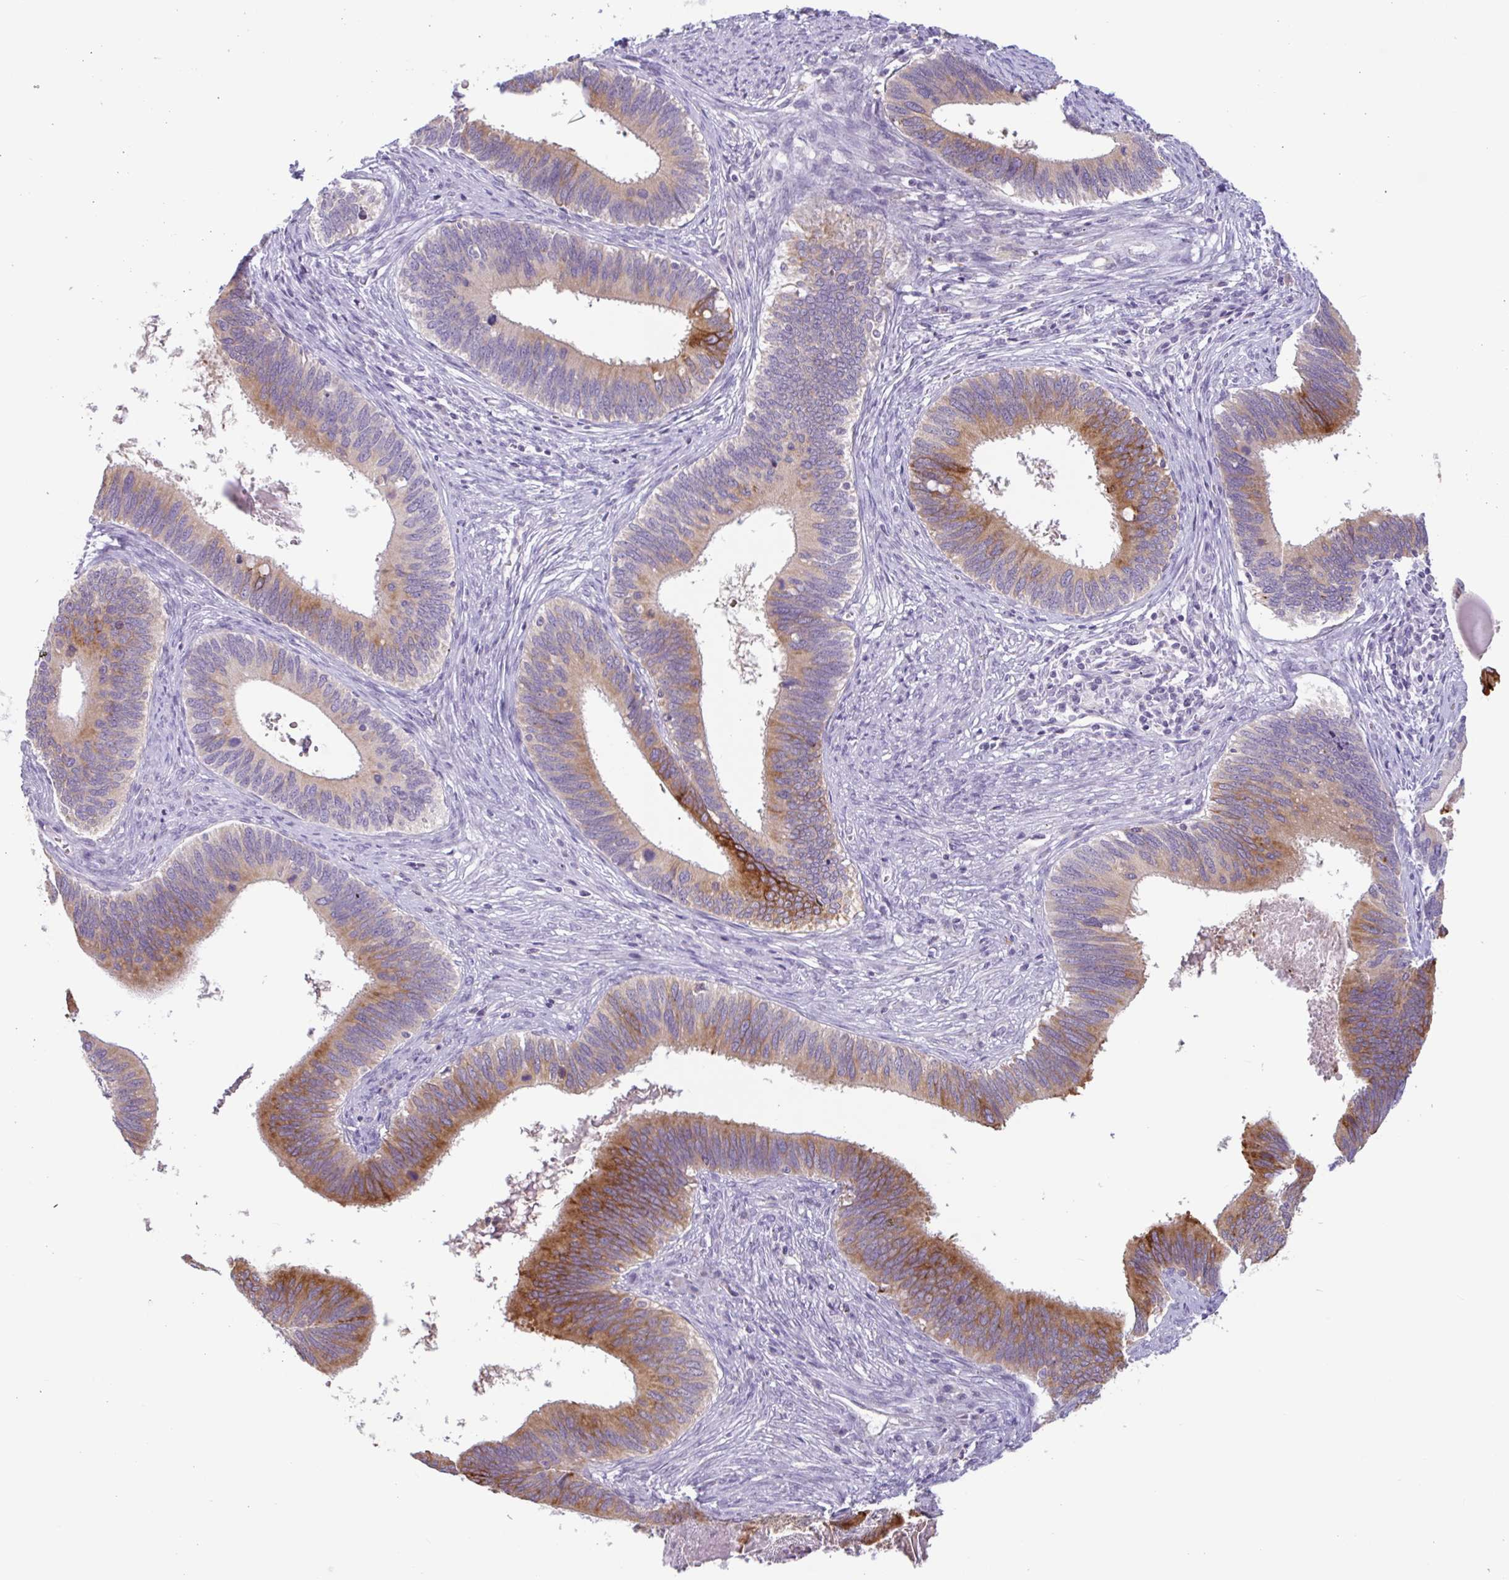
{"staining": {"intensity": "moderate", "quantity": ">75%", "location": "cytoplasmic/membranous"}, "tissue": "cervical cancer", "cell_type": "Tumor cells", "image_type": "cancer", "snomed": [{"axis": "morphology", "description": "Adenocarcinoma, NOS"}, {"axis": "topography", "description": "Cervix"}], "caption": "Brown immunohistochemical staining in adenocarcinoma (cervical) shows moderate cytoplasmic/membranous positivity in approximately >75% of tumor cells. Immunohistochemistry (ihc) stains the protein of interest in brown and the nuclei are stained blue.", "gene": "CTSE", "patient": {"sex": "female", "age": 42}}